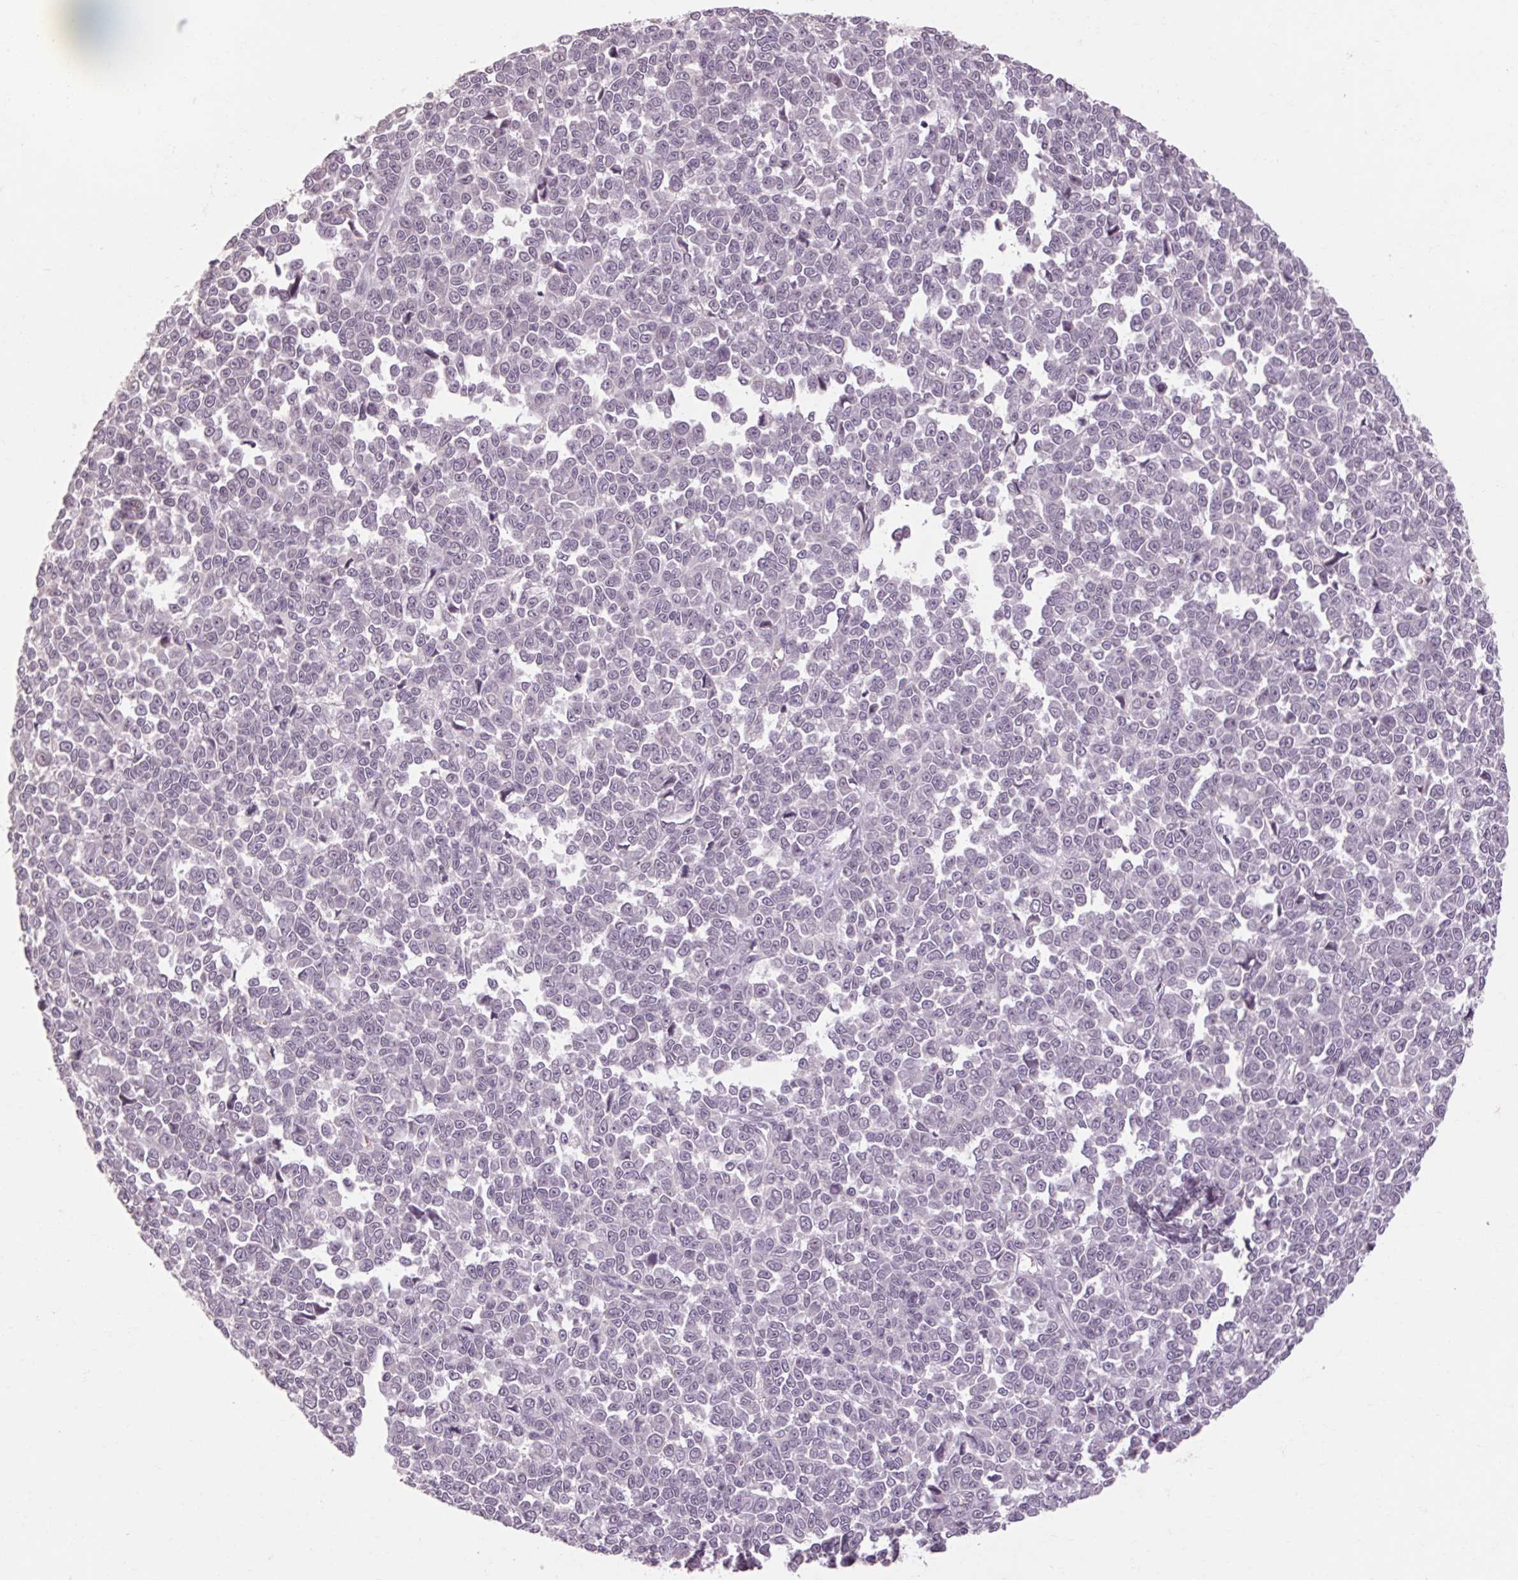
{"staining": {"intensity": "negative", "quantity": "none", "location": "none"}, "tissue": "melanoma", "cell_type": "Tumor cells", "image_type": "cancer", "snomed": [{"axis": "morphology", "description": "Malignant melanoma, NOS"}, {"axis": "topography", "description": "Skin"}], "caption": "An immunohistochemistry (IHC) micrograph of malignant melanoma is shown. There is no staining in tumor cells of malignant melanoma.", "gene": "POMC", "patient": {"sex": "female", "age": 95}}